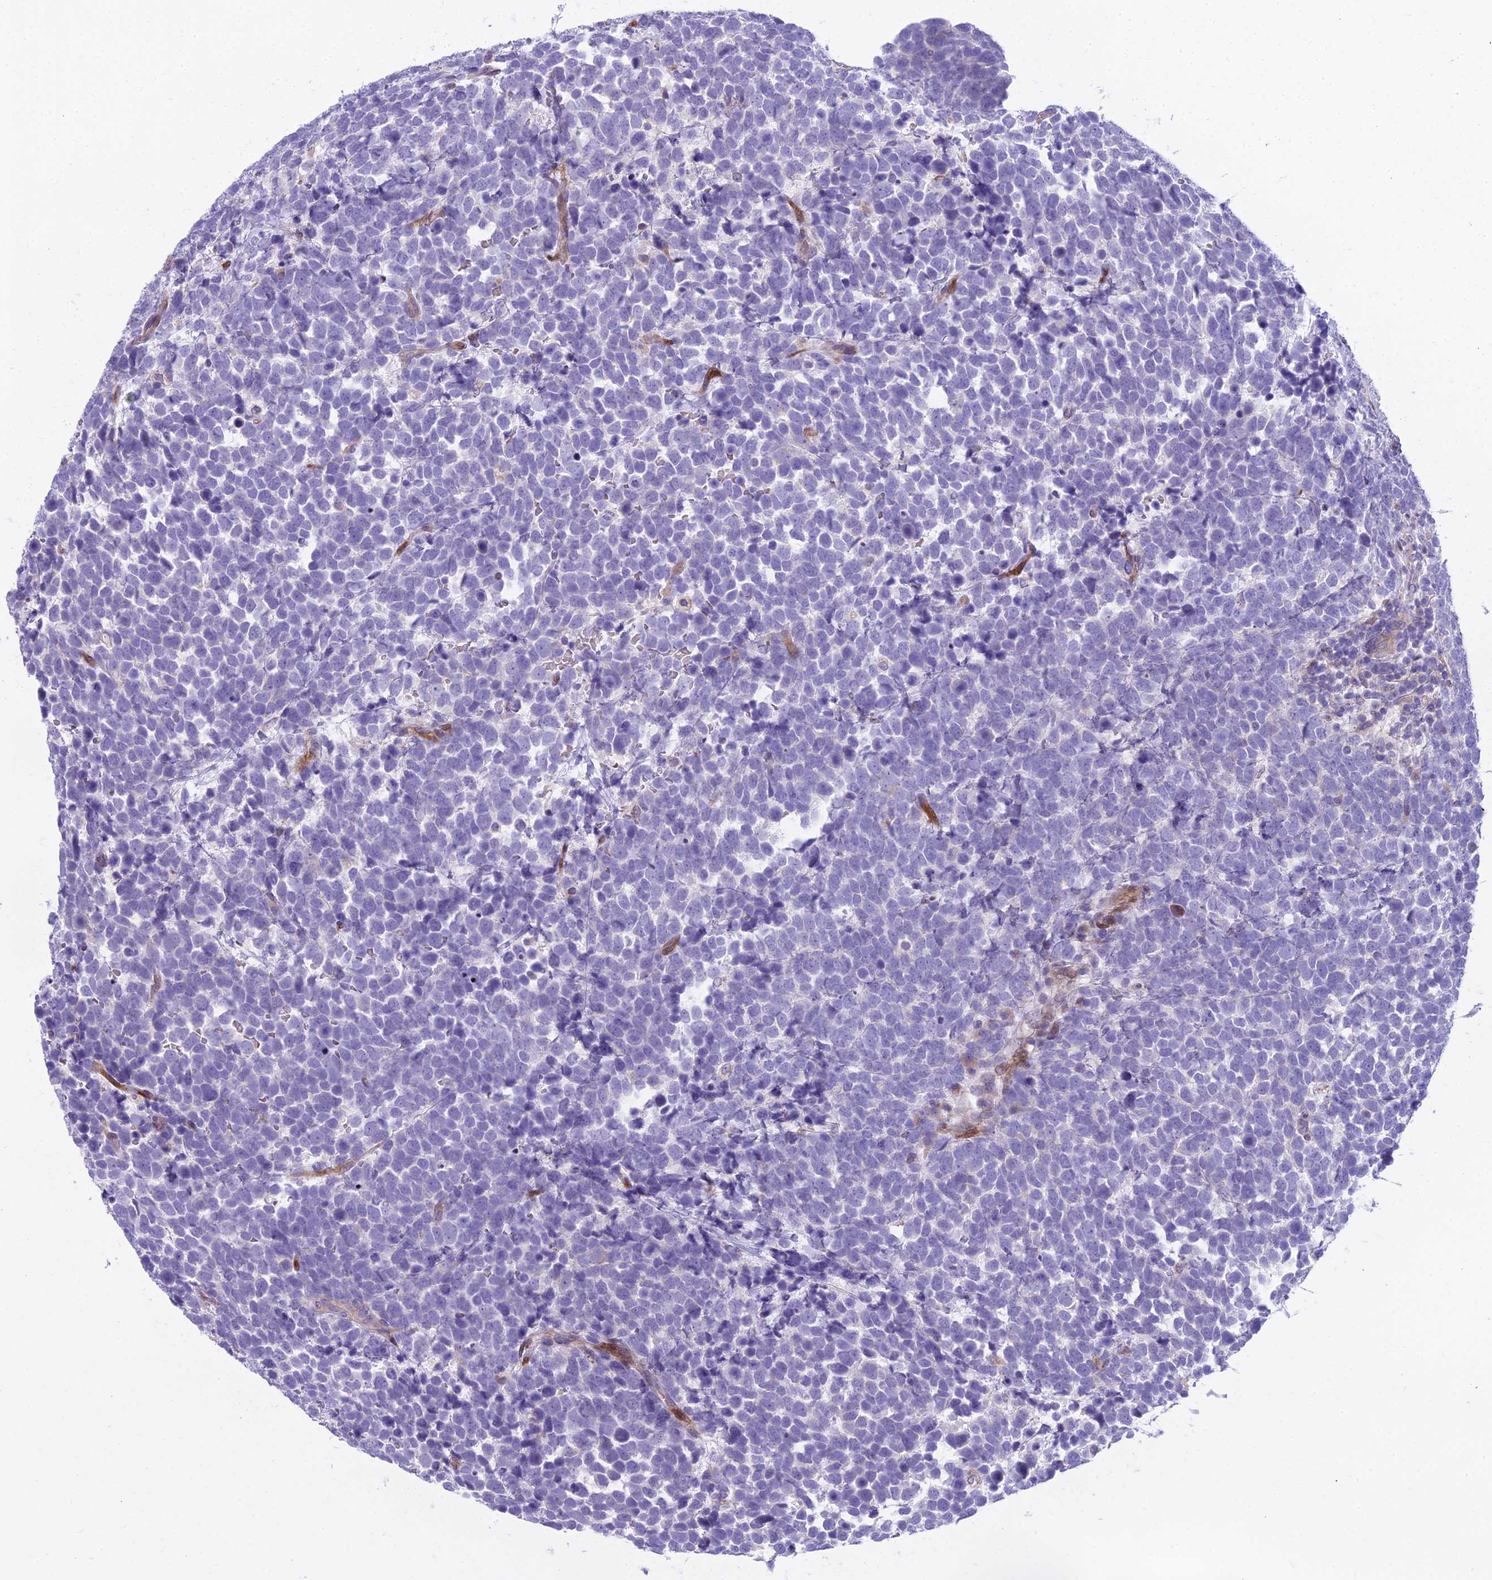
{"staining": {"intensity": "negative", "quantity": "none", "location": "none"}, "tissue": "urothelial cancer", "cell_type": "Tumor cells", "image_type": "cancer", "snomed": [{"axis": "morphology", "description": "Urothelial carcinoma, High grade"}, {"axis": "topography", "description": "Urinary bladder"}], "caption": "Immunohistochemical staining of high-grade urothelial carcinoma exhibits no significant expression in tumor cells. The staining was performed using DAB to visualize the protein expression in brown, while the nuclei were stained in blue with hematoxylin (Magnification: 20x).", "gene": "PCDHB14", "patient": {"sex": "female", "age": 82}}